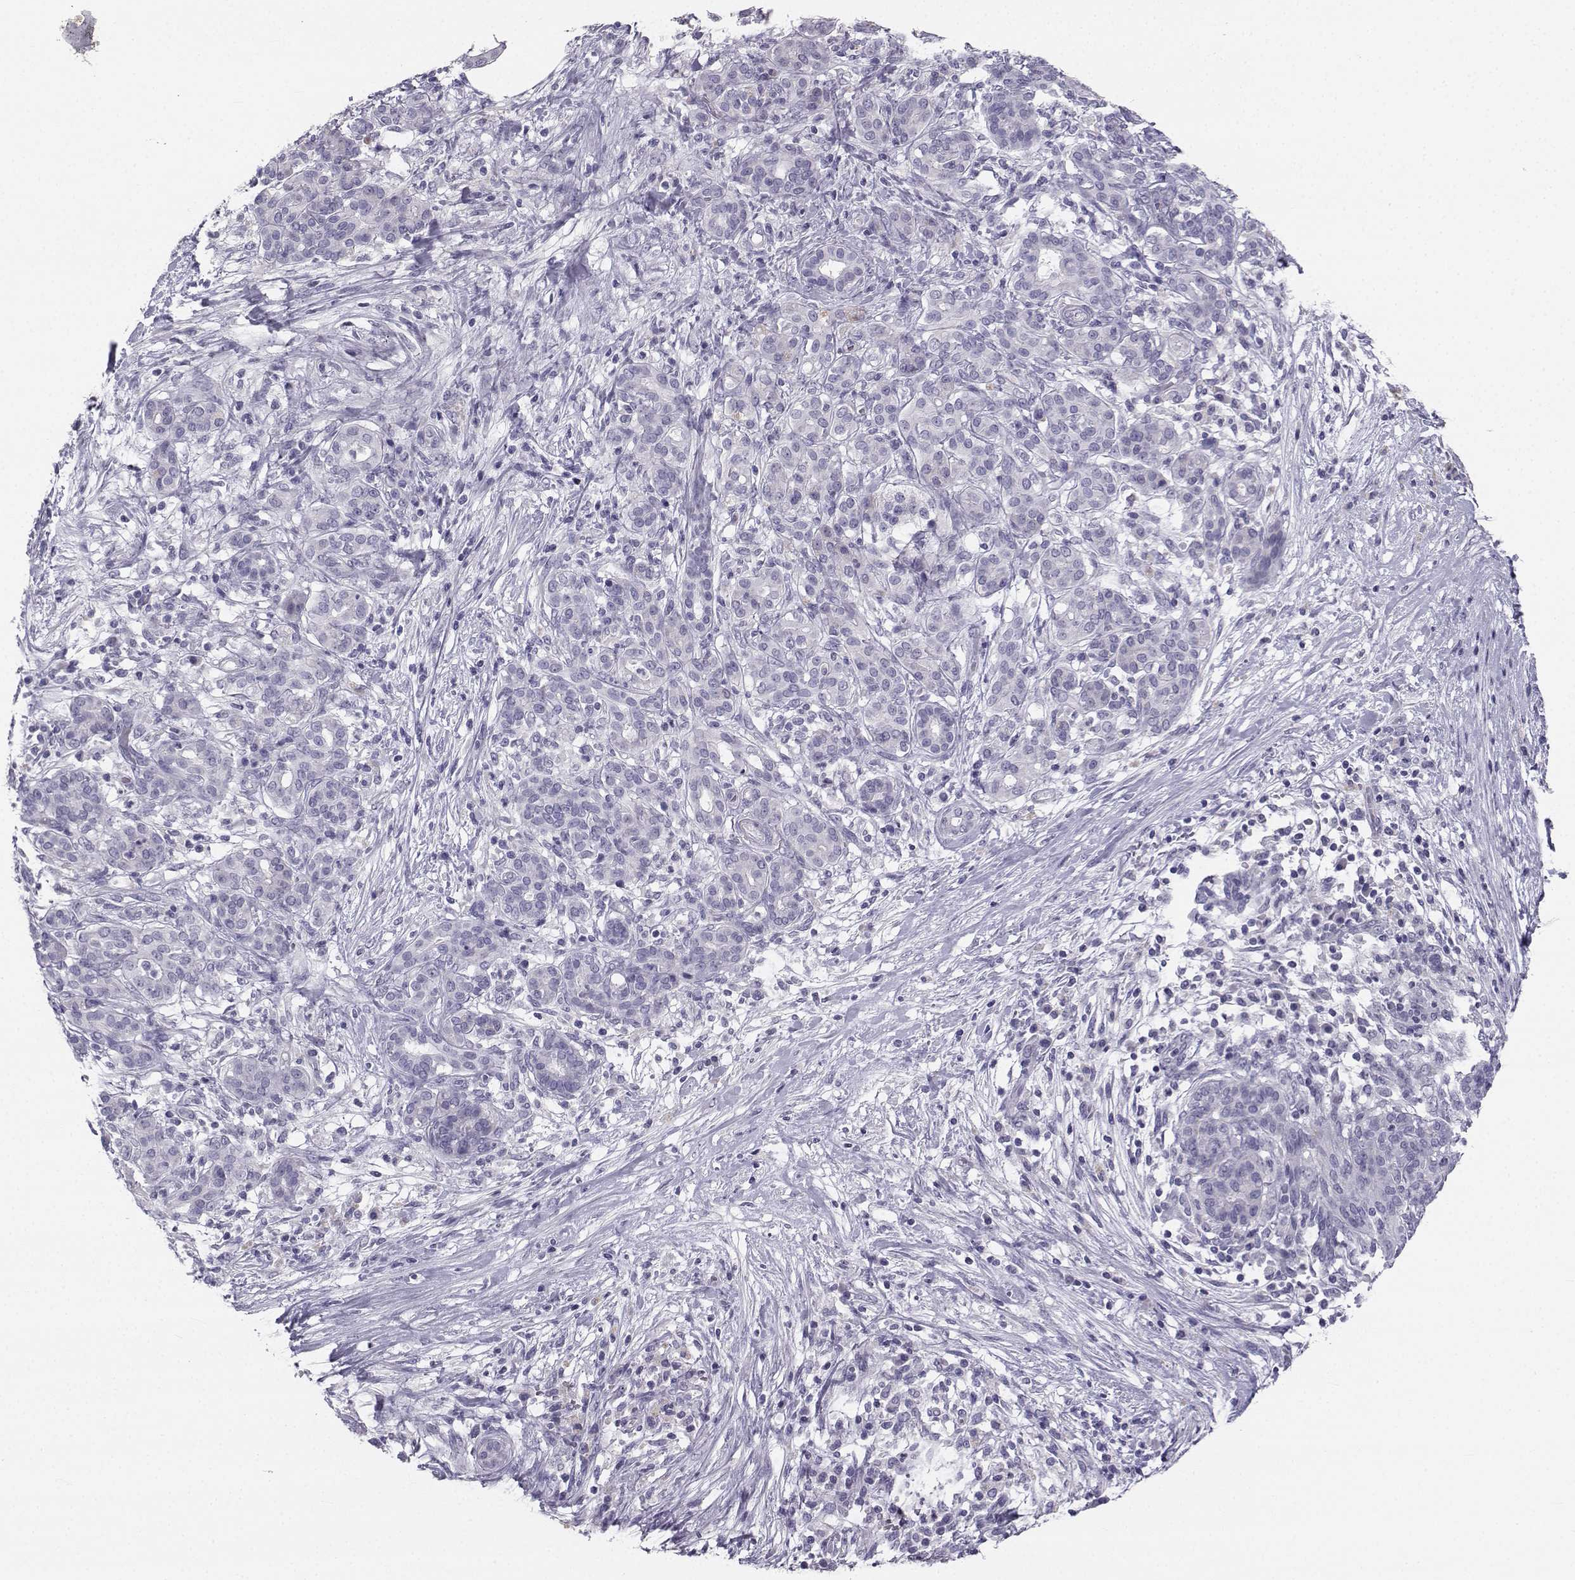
{"staining": {"intensity": "negative", "quantity": "none", "location": "none"}, "tissue": "pancreatic cancer", "cell_type": "Tumor cells", "image_type": "cancer", "snomed": [{"axis": "morphology", "description": "Adenocarcinoma, NOS"}, {"axis": "topography", "description": "Pancreas"}], "caption": "Adenocarcinoma (pancreatic) was stained to show a protein in brown. There is no significant positivity in tumor cells. (IHC, brightfield microscopy, high magnification).", "gene": "SYCE1", "patient": {"sex": "male", "age": 44}}